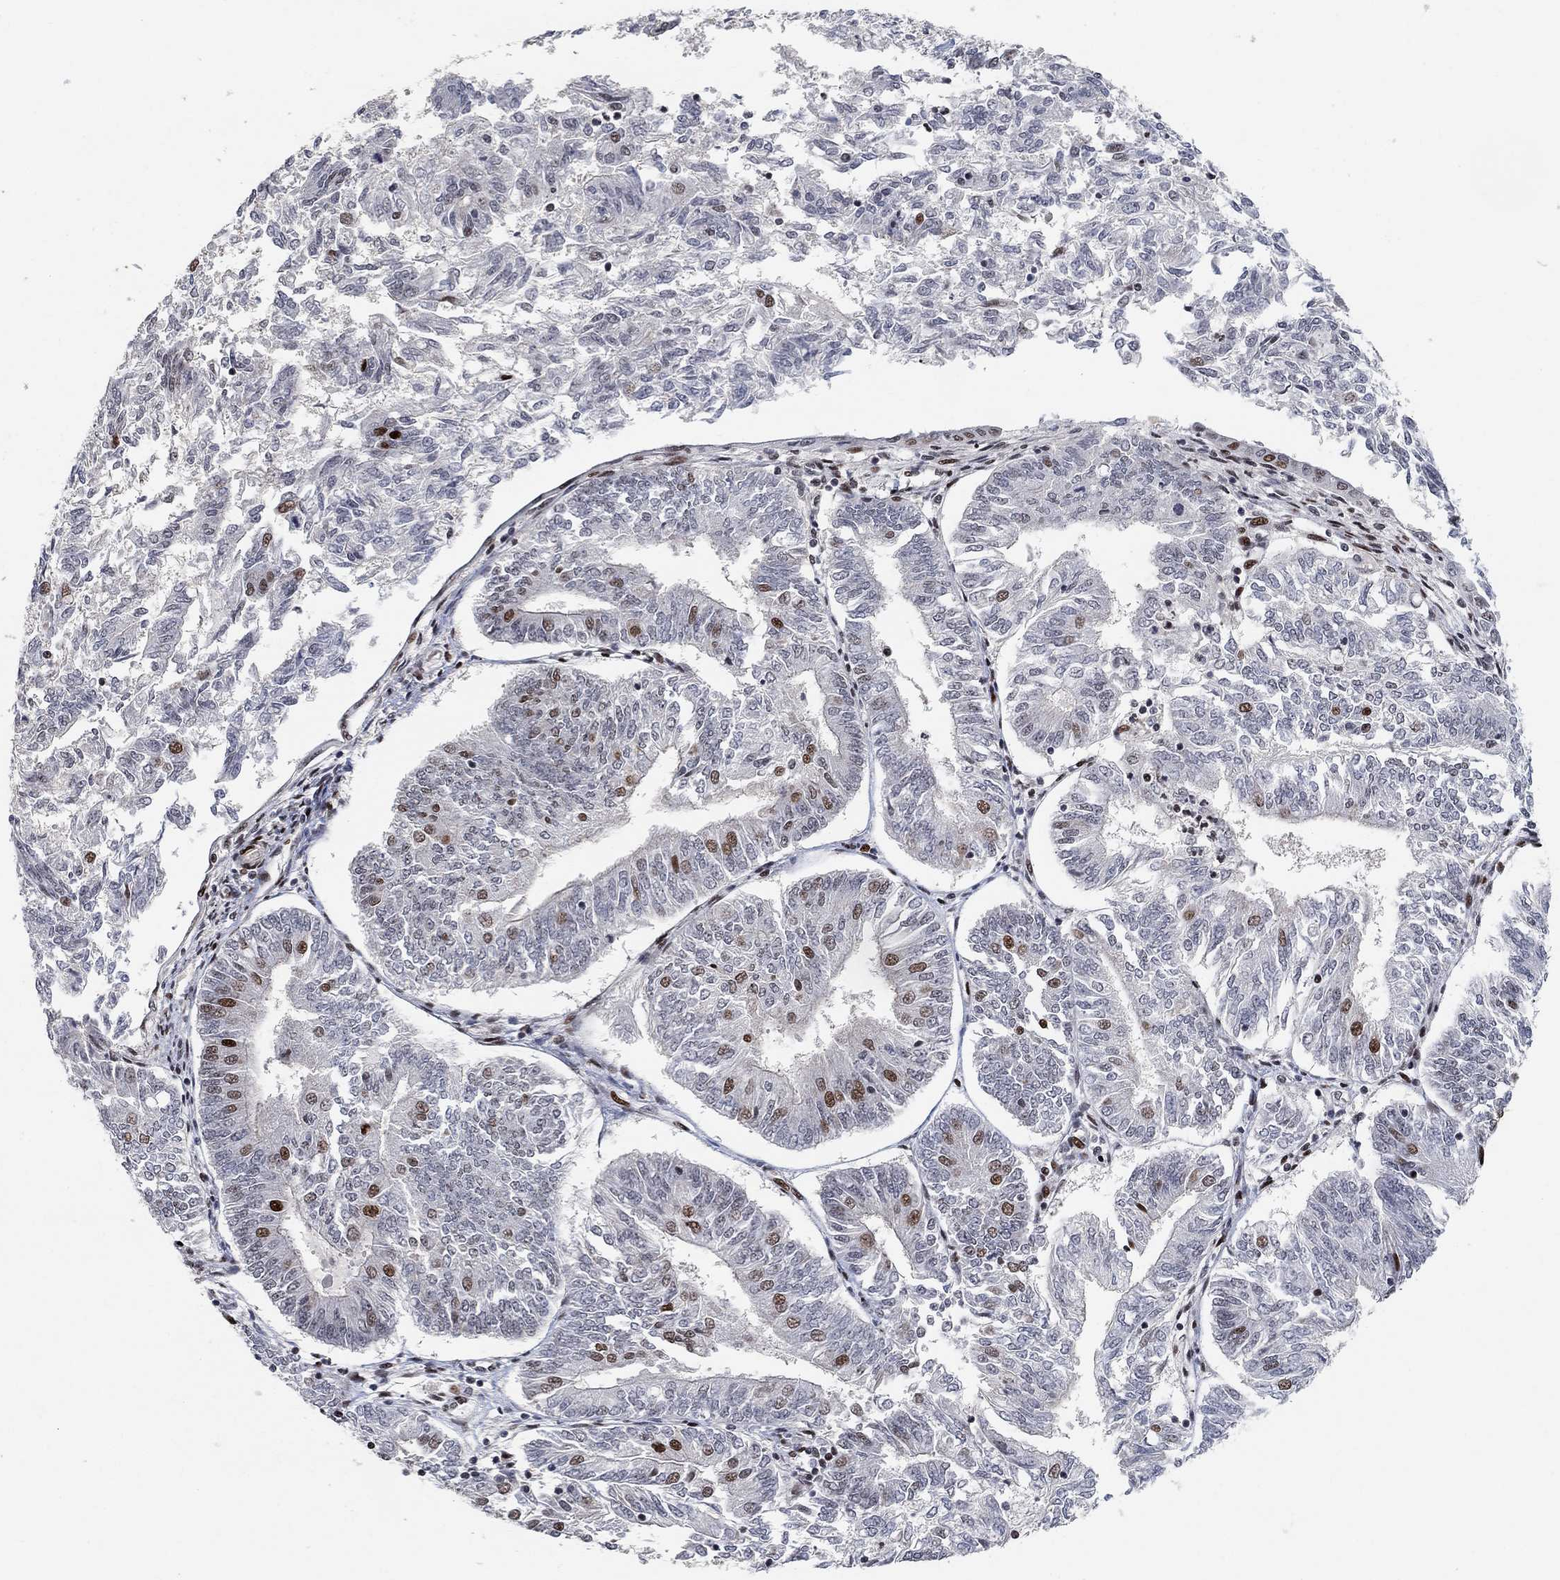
{"staining": {"intensity": "strong", "quantity": "<25%", "location": "nuclear"}, "tissue": "endometrial cancer", "cell_type": "Tumor cells", "image_type": "cancer", "snomed": [{"axis": "morphology", "description": "Adenocarcinoma, NOS"}, {"axis": "topography", "description": "Endometrium"}], "caption": "Adenocarcinoma (endometrial) stained with DAB (3,3'-diaminobenzidine) immunohistochemistry displays medium levels of strong nuclear expression in about <25% of tumor cells. (brown staining indicates protein expression, while blue staining denotes nuclei).", "gene": "E4F1", "patient": {"sex": "female", "age": 58}}